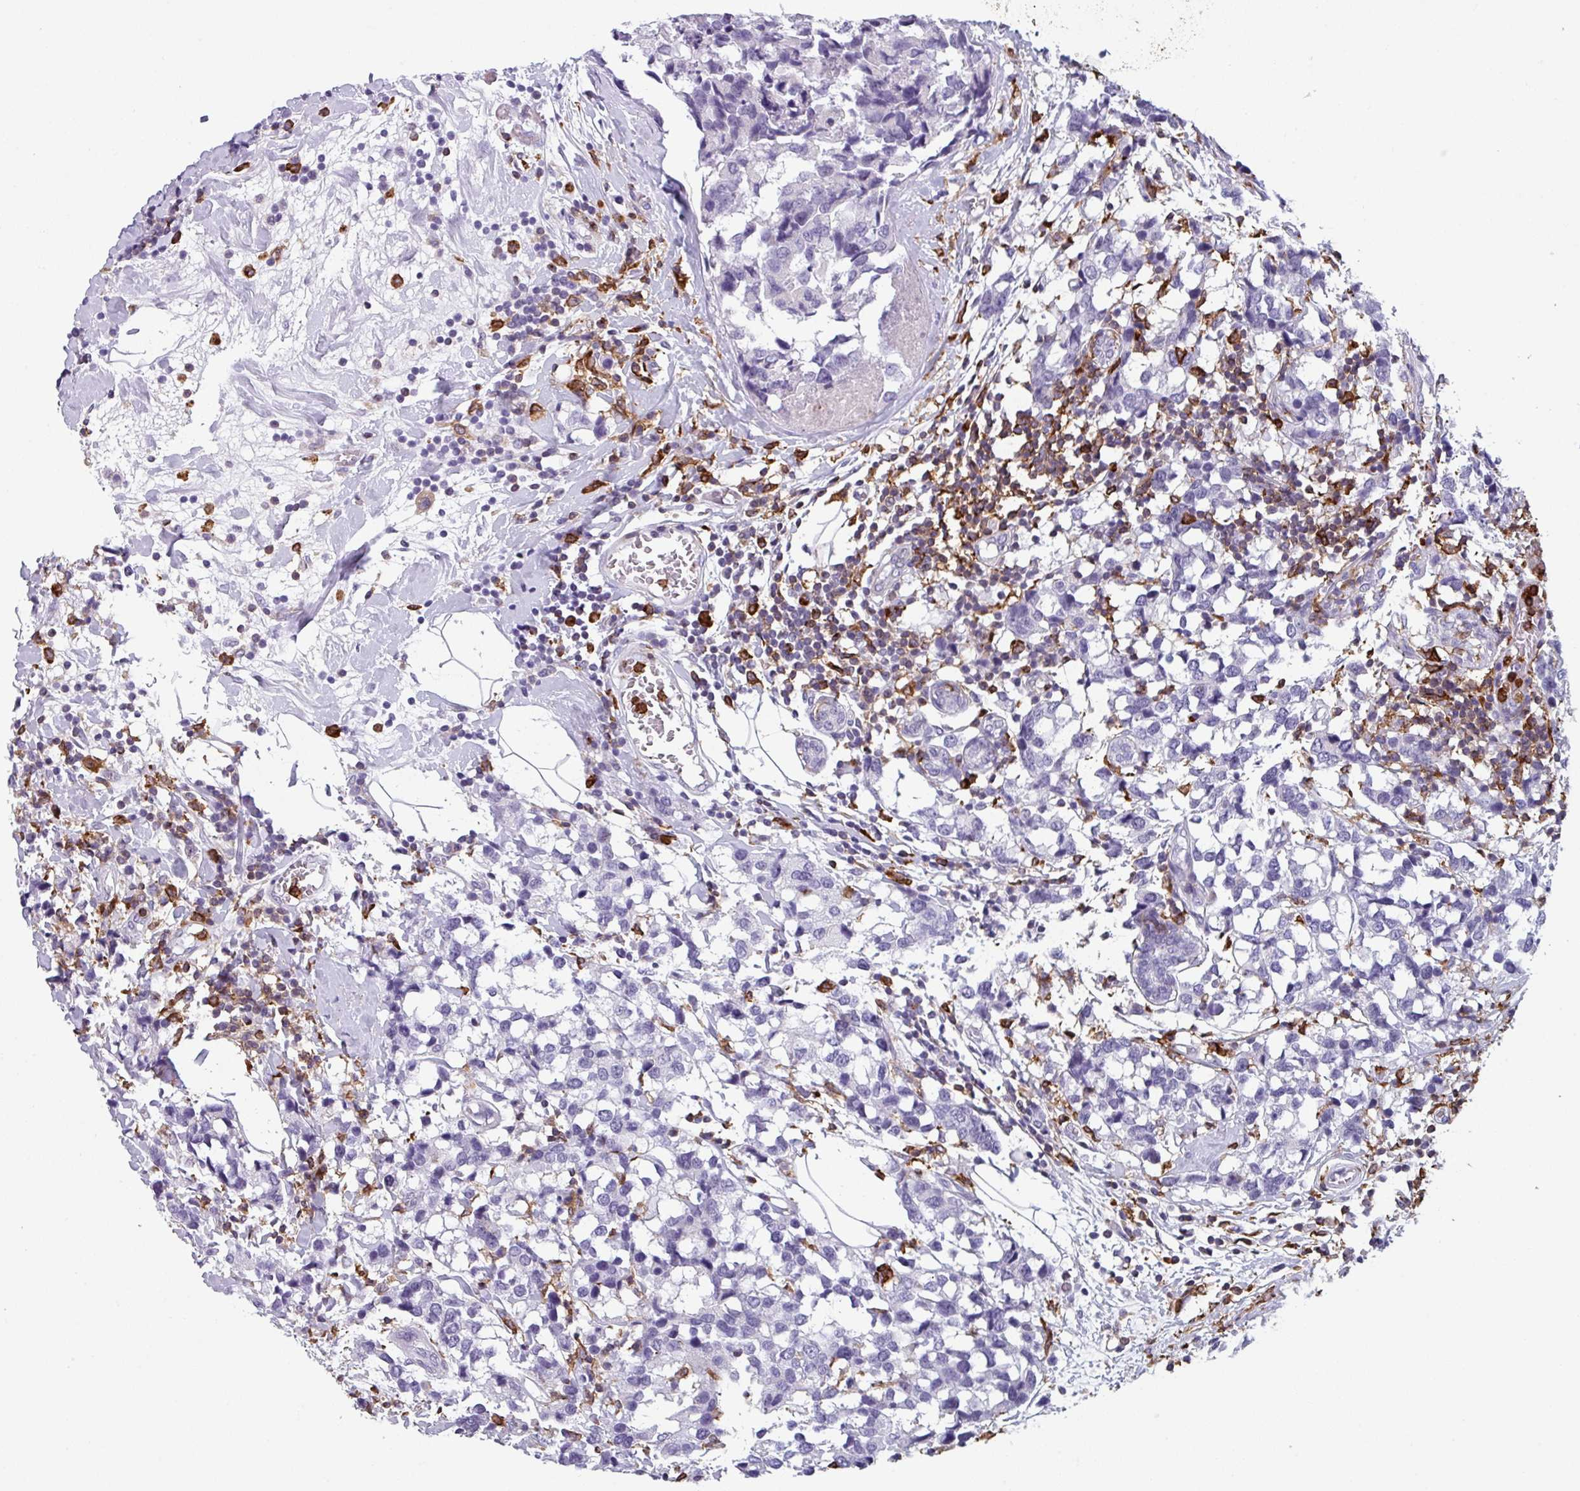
{"staining": {"intensity": "negative", "quantity": "none", "location": "none"}, "tissue": "breast cancer", "cell_type": "Tumor cells", "image_type": "cancer", "snomed": [{"axis": "morphology", "description": "Lobular carcinoma"}, {"axis": "topography", "description": "Breast"}], "caption": "A high-resolution histopathology image shows IHC staining of breast lobular carcinoma, which displays no significant positivity in tumor cells.", "gene": "EXOSC5", "patient": {"sex": "female", "age": 59}}